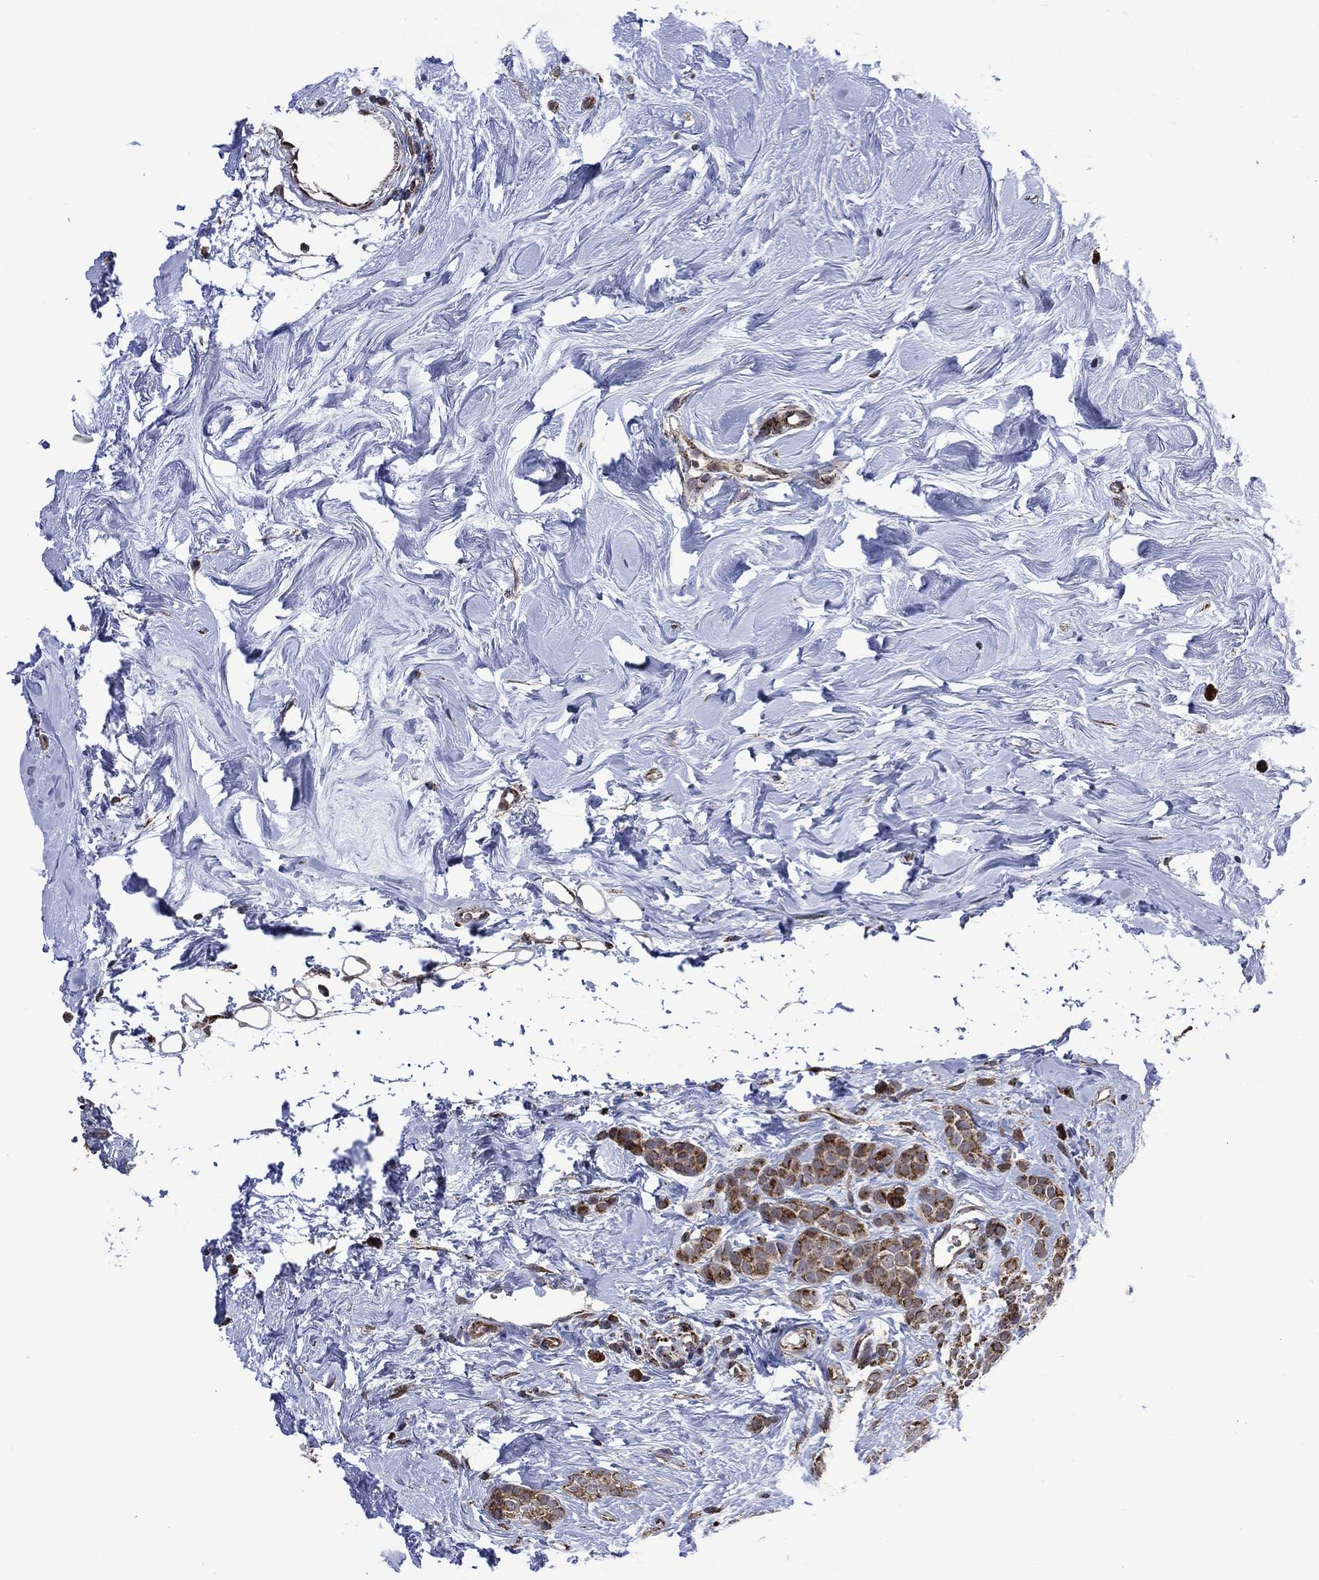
{"staining": {"intensity": "moderate", "quantity": ">75%", "location": "cytoplasmic/membranous"}, "tissue": "breast cancer", "cell_type": "Tumor cells", "image_type": "cancer", "snomed": [{"axis": "morphology", "description": "Lobular carcinoma"}, {"axis": "topography", "description": "Breast"}], "caption": "A brown stain highlights moderate cytoplasmic/membranous positivity of a protein in breast cancer (lobular carcinoma) tumor cells.", "gene": "HTD2", "patient": {"sex": "female", "age": 49}}